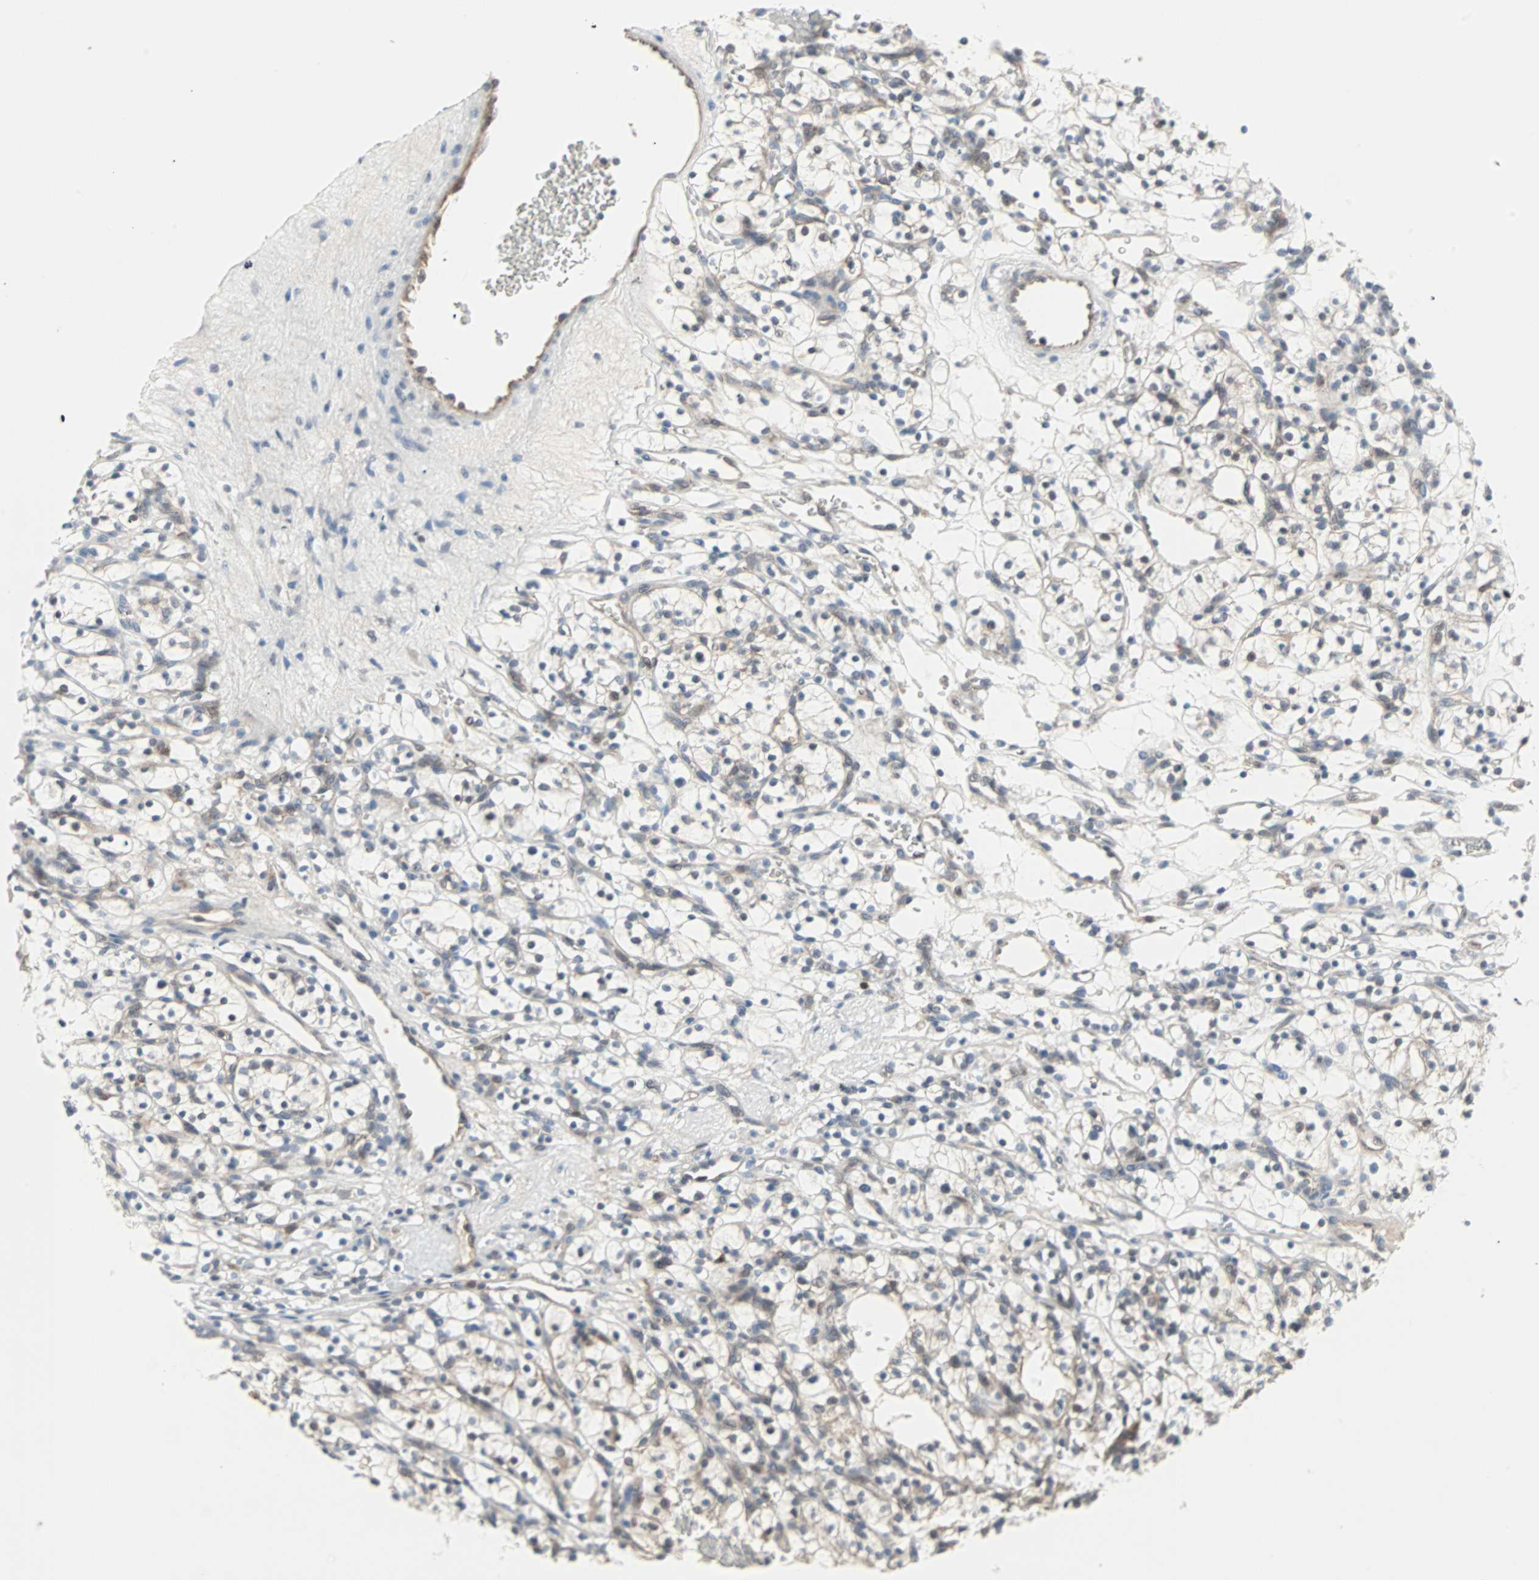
{"staining": {"intensity": "negative", "quantity": "none", "location": "none"}, "tissue": "renal cancer", "cell_type": "Tumor cells", "image_type": "cancer", "snomed": [{"axis": "morphology", "description": "Adenocarcinoma, NOS"}, {"axis": "topography", "description": "Kidney"}], "caption": "Immunohistochemistry photomicrograph of neoplastic tissue: human adenocarcinoma (renal) stained with DAB demonstrates no significant protein expression in tumor cells. The staining is performed using DAB (3,3'-diaminobenzidine) brown chromogen with nuclei counter-stained in using hematoxylin.", "gene": "CASP3", "patient": {"sex": "female", "age": 57}}